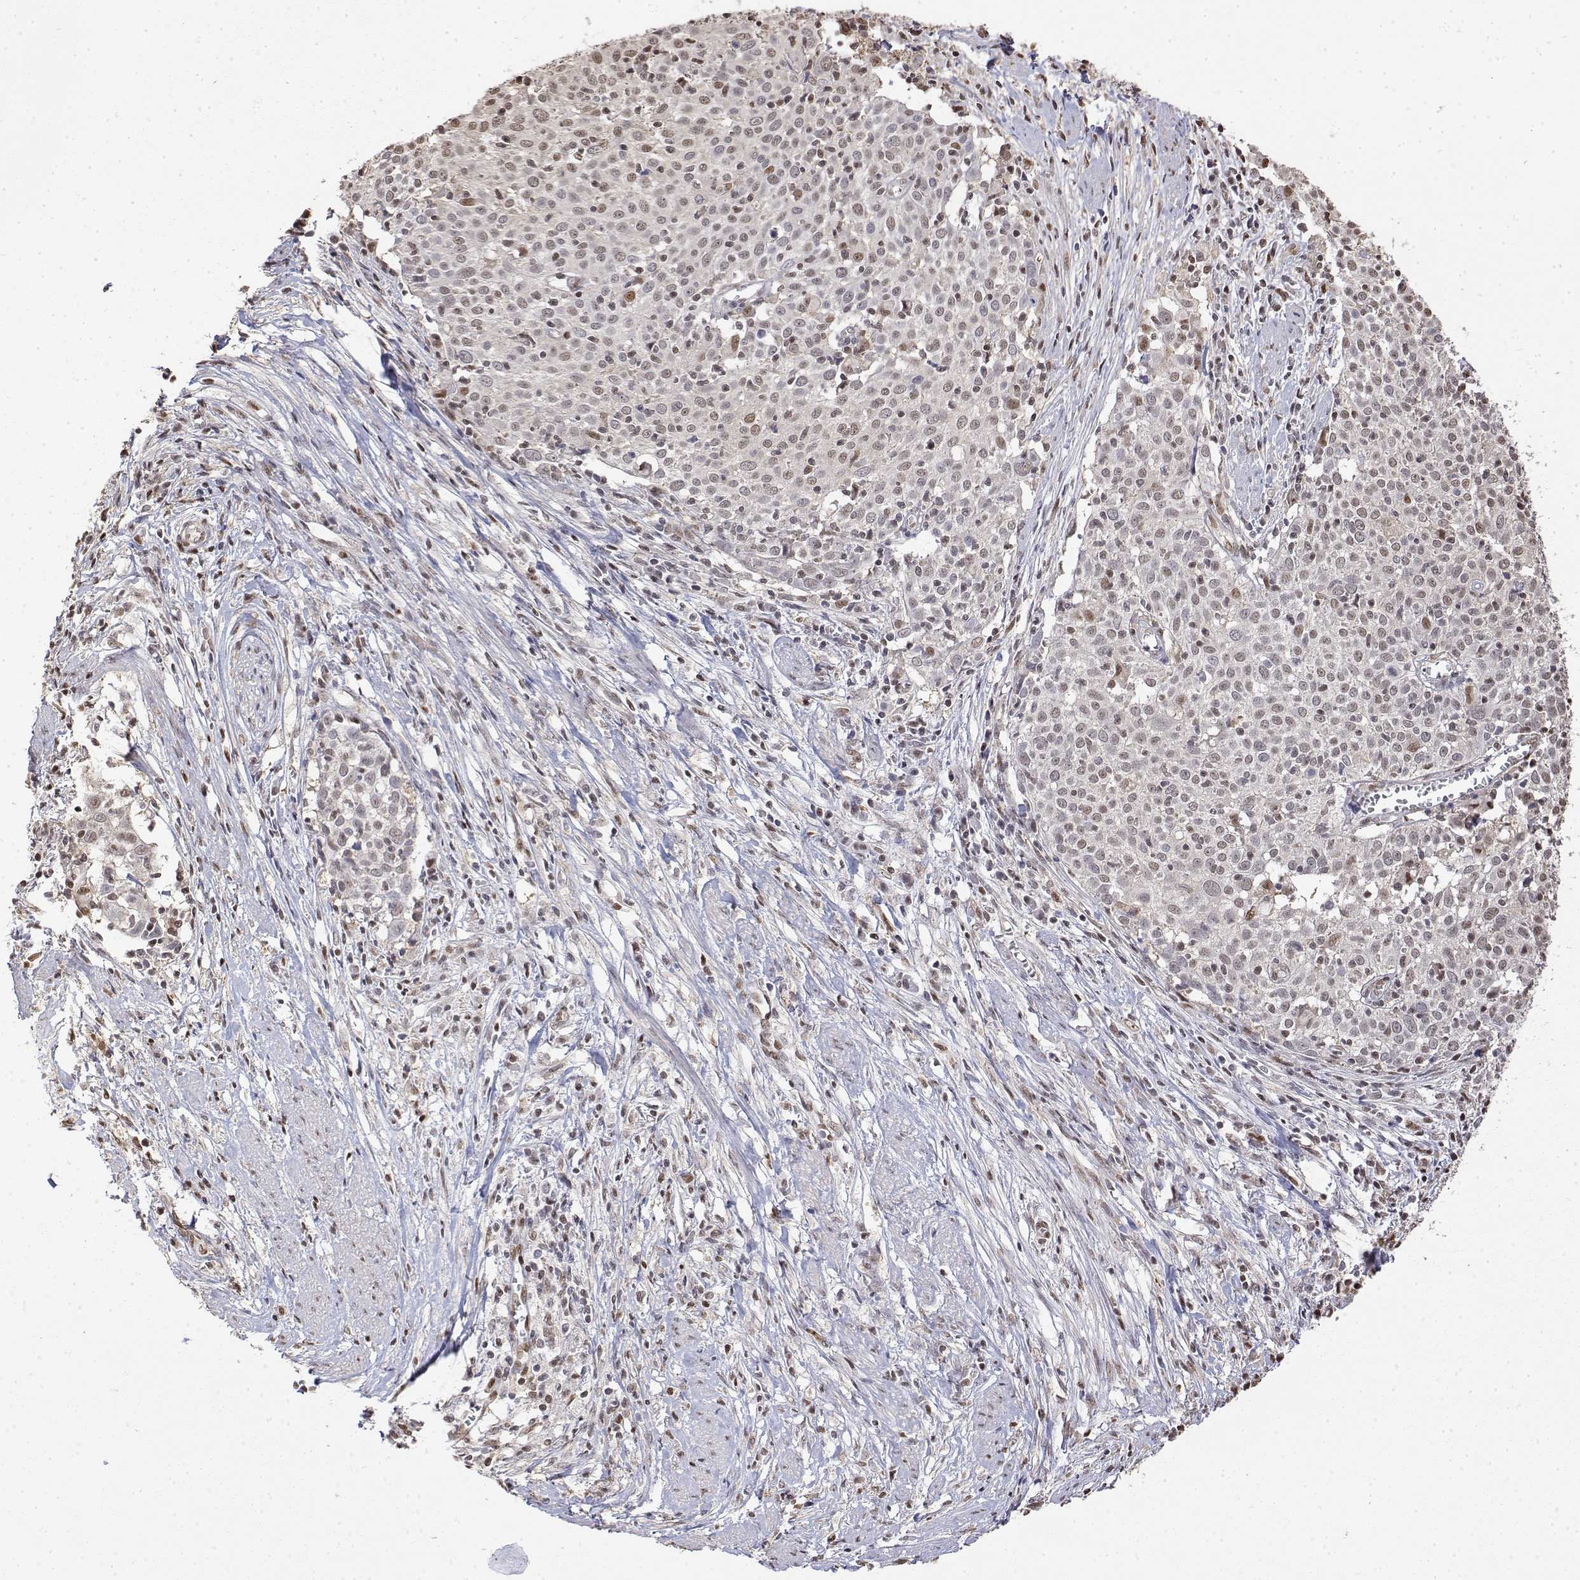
{"staining": {"intensity": "weak", "quantity": "<25%", "location": "nuclear"}, "tissue": "cervical cancer", "cell_type": "Tumor cells", "image_type": "cancer", "snomed": [{"axis": "morphology", "description": "Squamous cell carcinoma, NOS"}, {"axis": "topography", "description": "Cervix"}], "caption": "Micrograph shows no significant protein staining in tumor cells of cervical cancer.", "gene": "TPI1", "patient": {"sex": "female", "age": 39}}